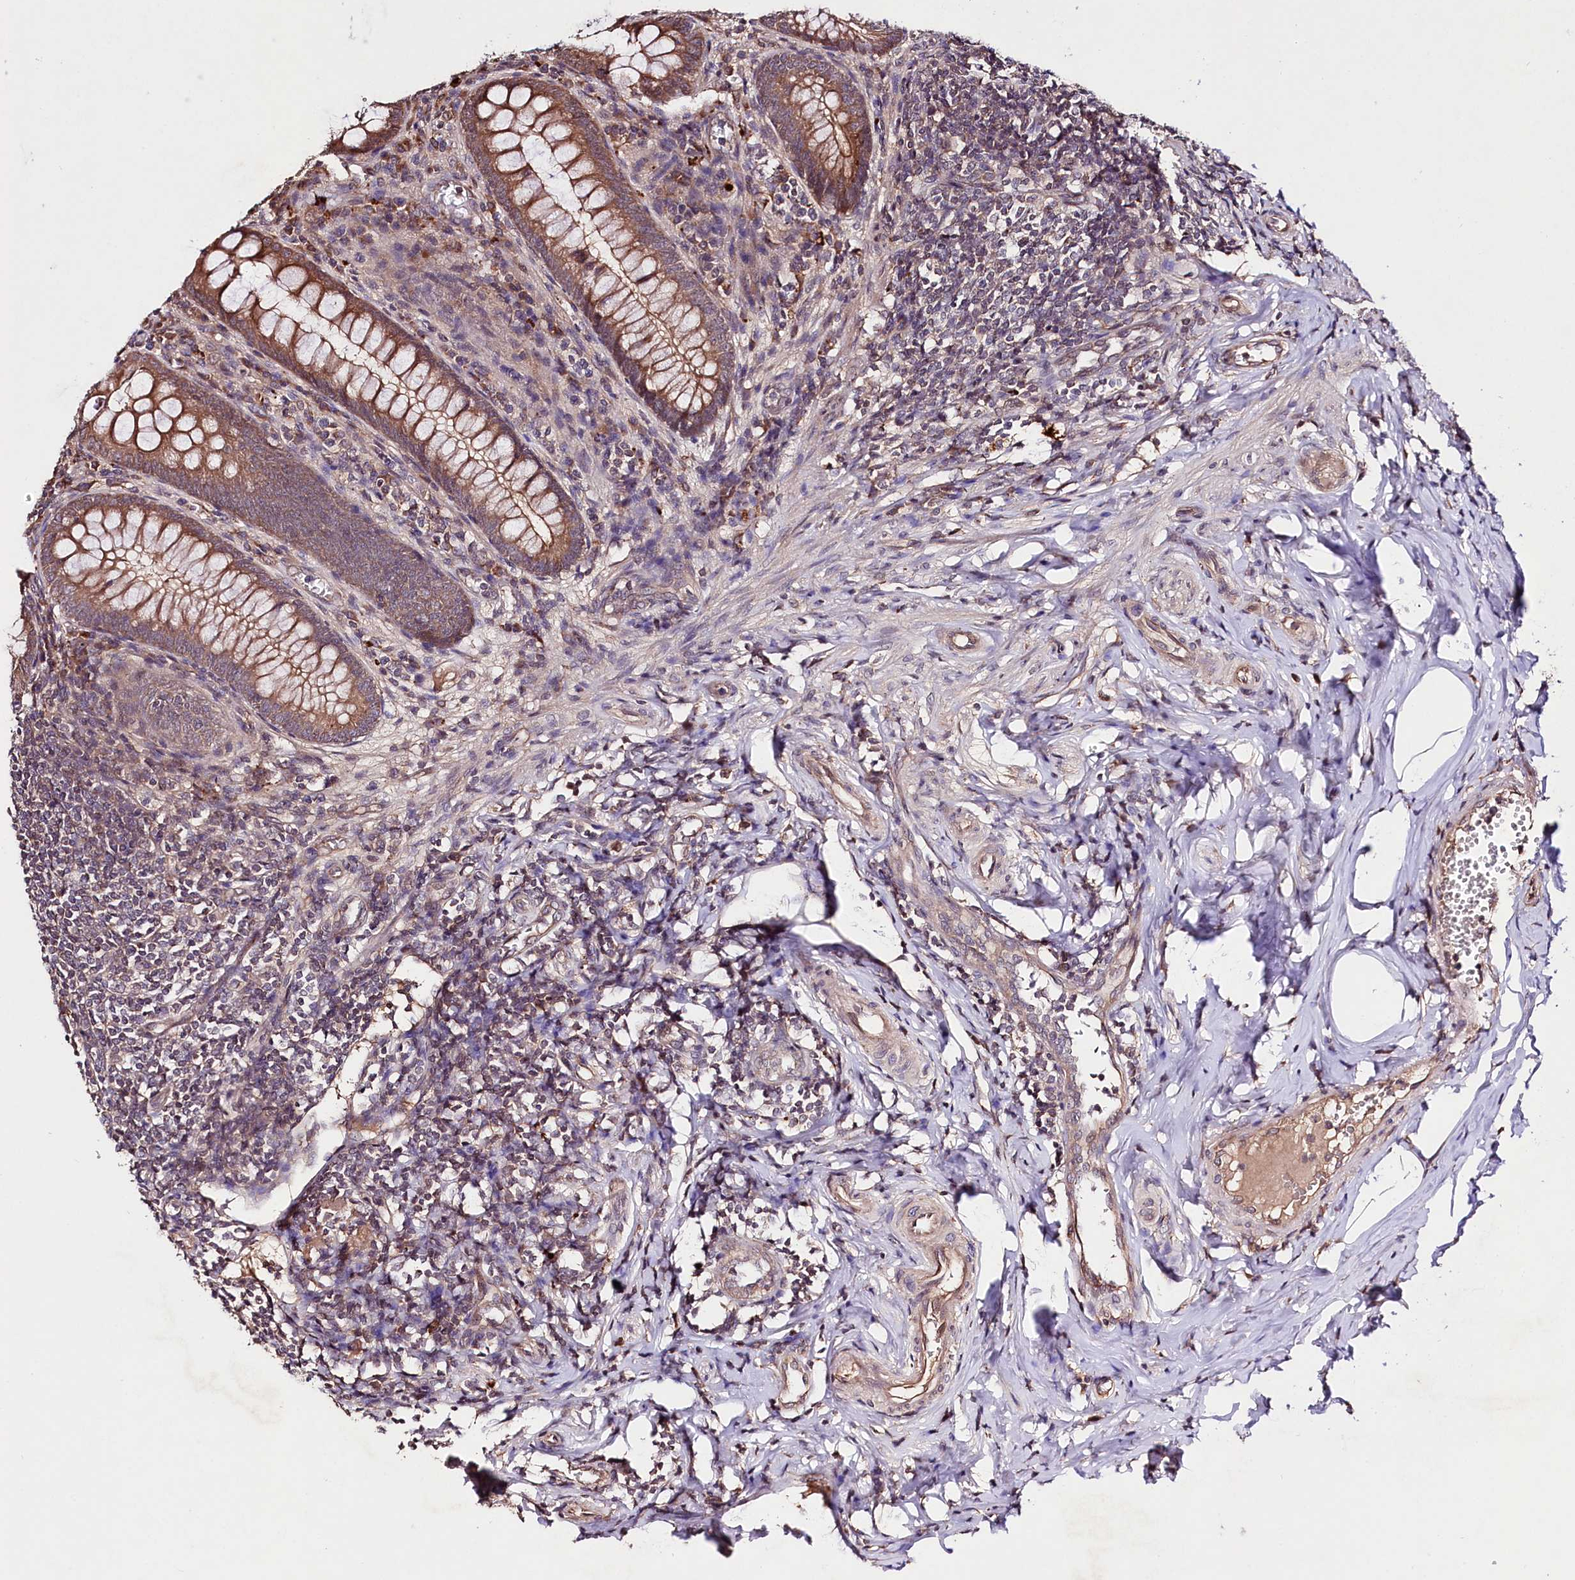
{"staining": {"intensity": "moderate", "quantity": ">75%", "location": "cytoplasmic/membranous"}, "tissue": "appendix", "cell_type": "Glandular cells", "image_type": "normal", "snomed": [{"axis": "morphology", "description": "Normal tissue, NOS"}, {"axis": "topography", "description": "Appendix"}], "caption": "A histopathology image of human appendix stained for a protein shows moderate cytoplasmic/membranous brown staining in glandular cells. The staining is performed using DAB (3,3'-diaminobenzidine) brown chromogen to label protein expression. The nuclei are counter-stained blue using hematoxylin.", "gene": "TNPO3", "patient": {"sex": "female", "age": 33}}